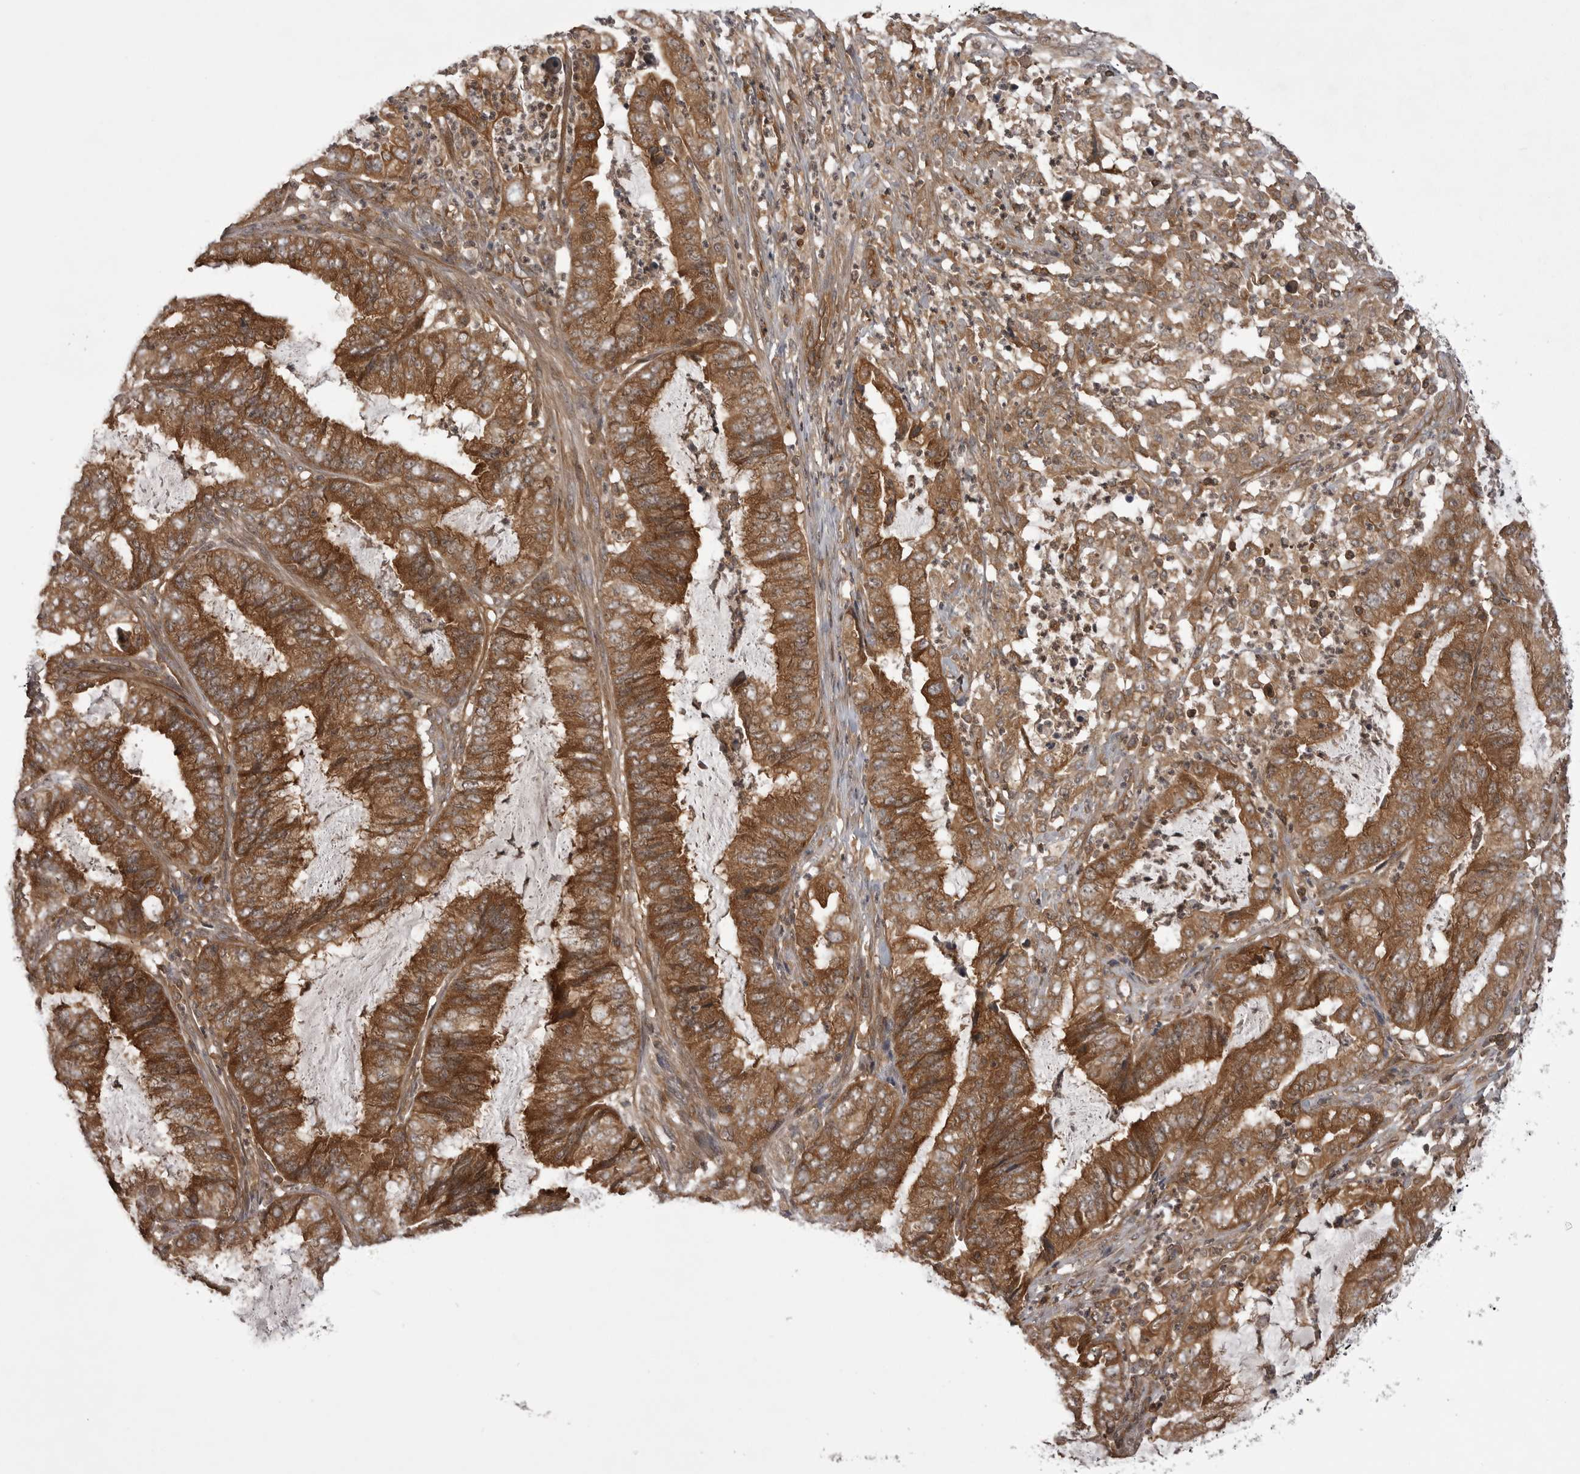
{"staining": {"intensity": "strong", "quantity": ">75%", "location": "cytoplasmic/membranous"}, "tissue": "endometrial cancer", "cell_type": "Tumor cells", "image_type": "cancer", "snomed": [{"axis": "morphology", "description": "Adenocarcinoma, NOS"}, {"axis": "topography", "description": "Endometrium"}], "caption": "A brown stain shows strong cytoplasmic/membranous expression of a protein in human endometrial cancer tumor cells. (IHC, brightfield microscopy, high magnification).", "gene": "STK24", "patient": {"sex": "female", "age": 49}}